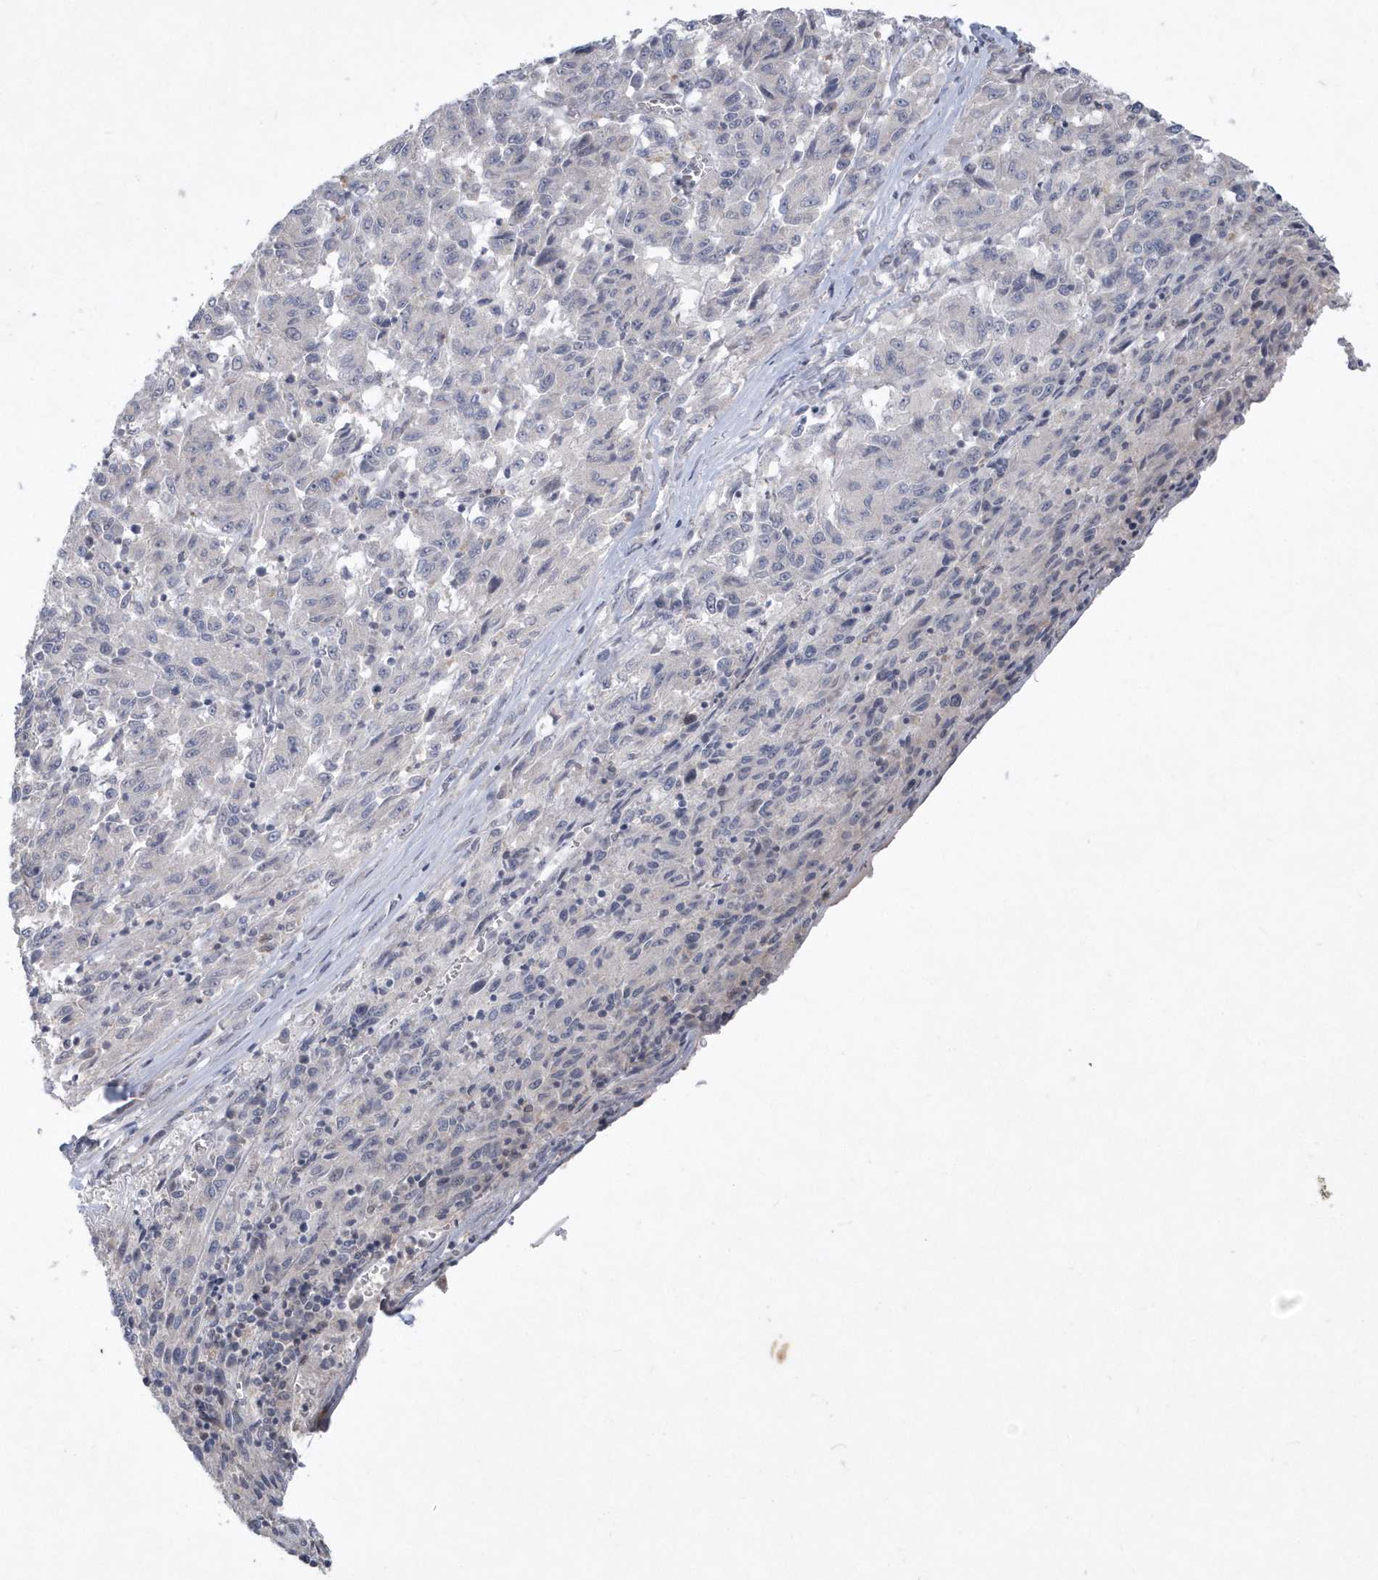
{"staining": {"intensity": "negative", "quantity": "none", "location": "none"}, "tissue": "melanoma", "cell_type": "Tumor cells", "image_type": "cancer", "snomed": [{"axis": "morphology", "description": "Malignant melanoma, Metastatic site"}, {"axis": "topography", "description": "Lung"}], "caption": "This is an IHC photomicrograph of human melanoma. There is no staining in tumor cells.", "gene": "TSPEAR", "patient": {"sex": "male", "age": 64}}